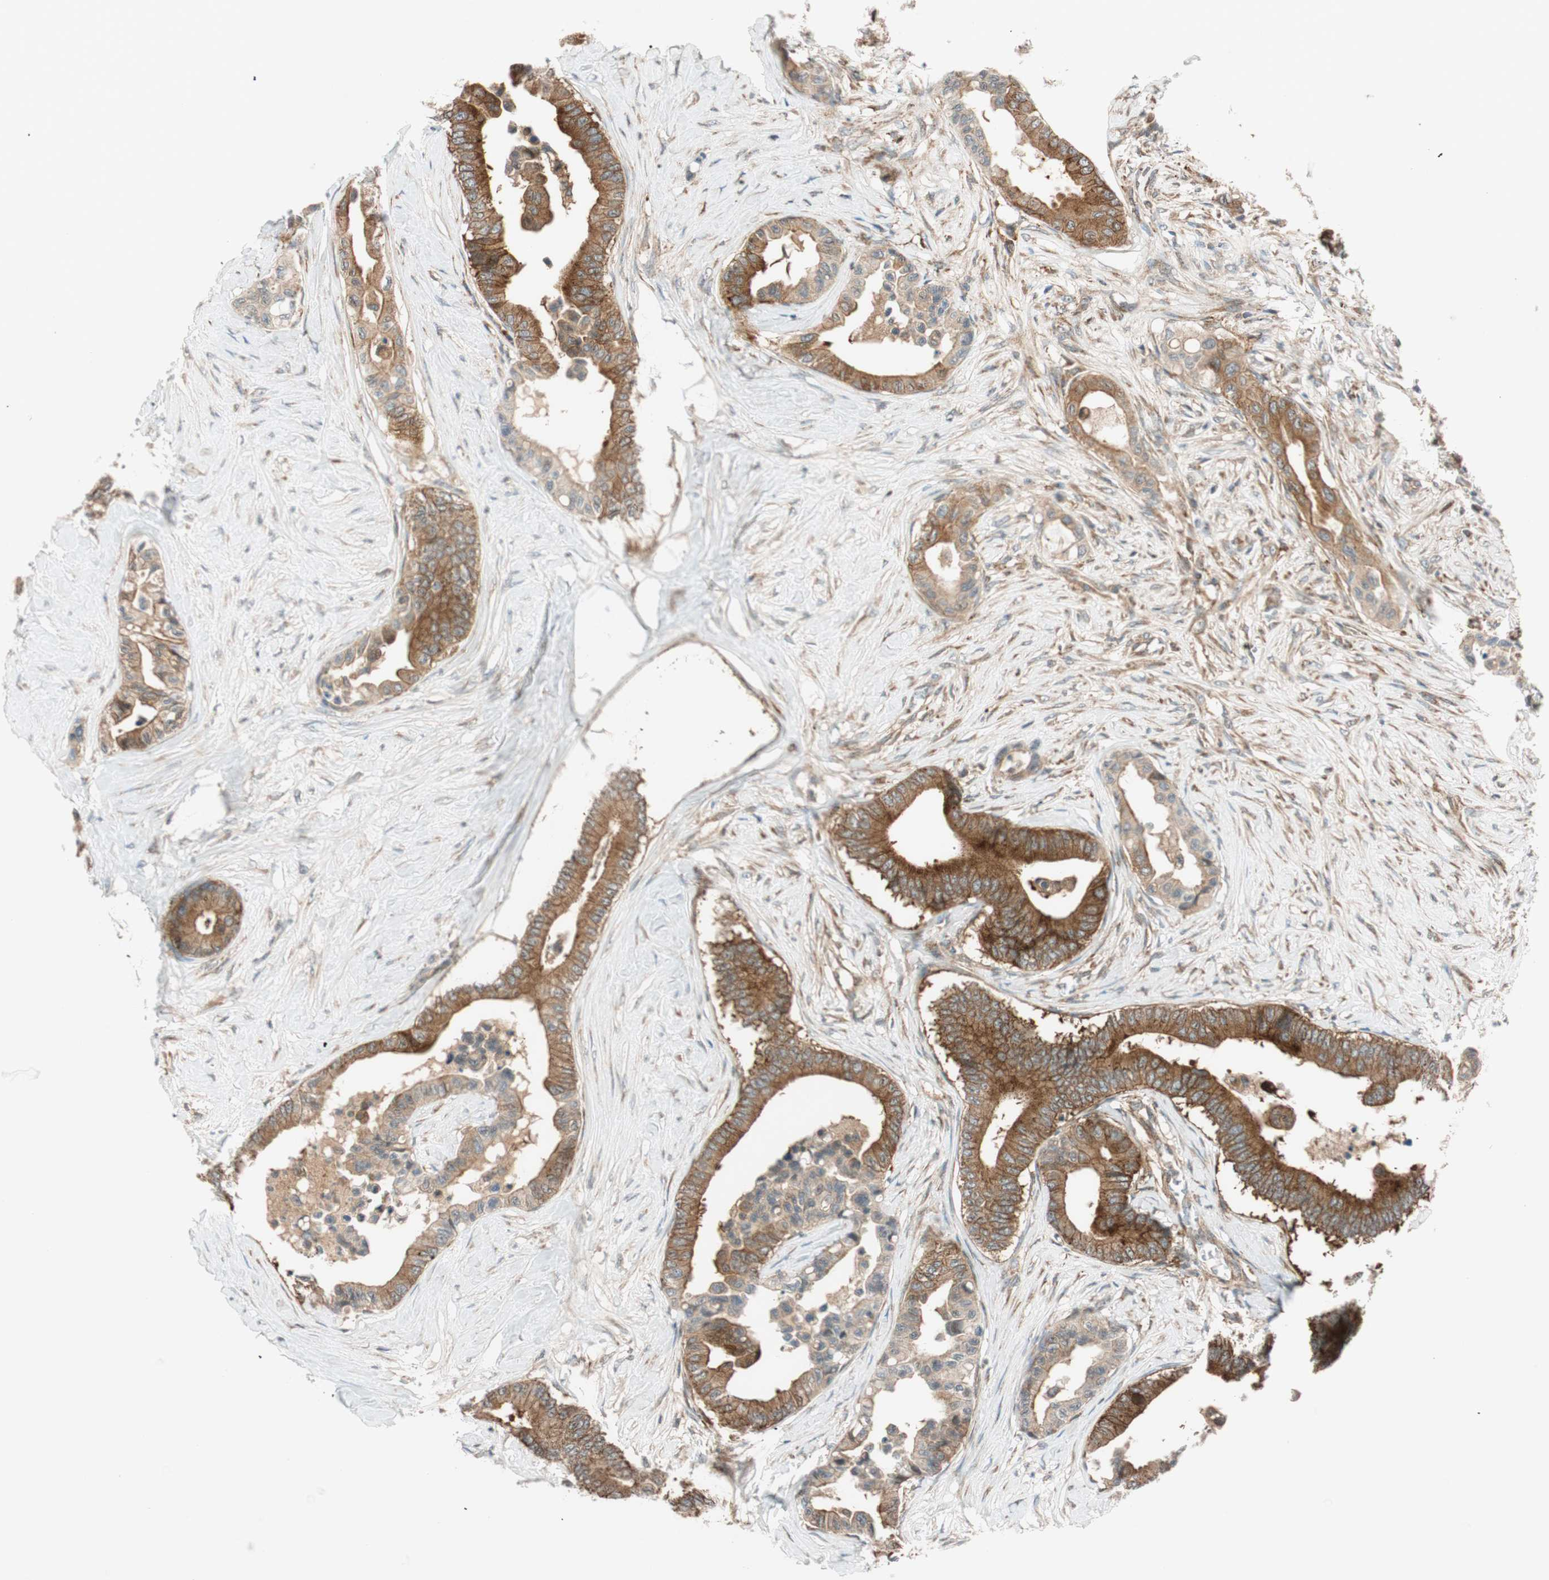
{"staining": {"intensity": "strong", "quantity": ">75%", "location": "cytoplasmic/membranous"}, "tissue": "colorectal cancer", "cell_type": "Tumor cells", "image_type": "cancer", "snomed": [{"axis": "morphology", "description": "Normal tissue, NOS"}, {"axis": "morphology", "description": "Adenocarcinoma, NOS"}, {"axis": "topography", "description": "Colon"}], "caption": "This is an image of immunohistochemistry (IHC) staining of adenocarcinoma (colorectal), which shows strong positivity in the cytoplasmic/membranous of tumor cells.", "gene": "ABI1", "patient": {"sex": "male", "age": 82}}